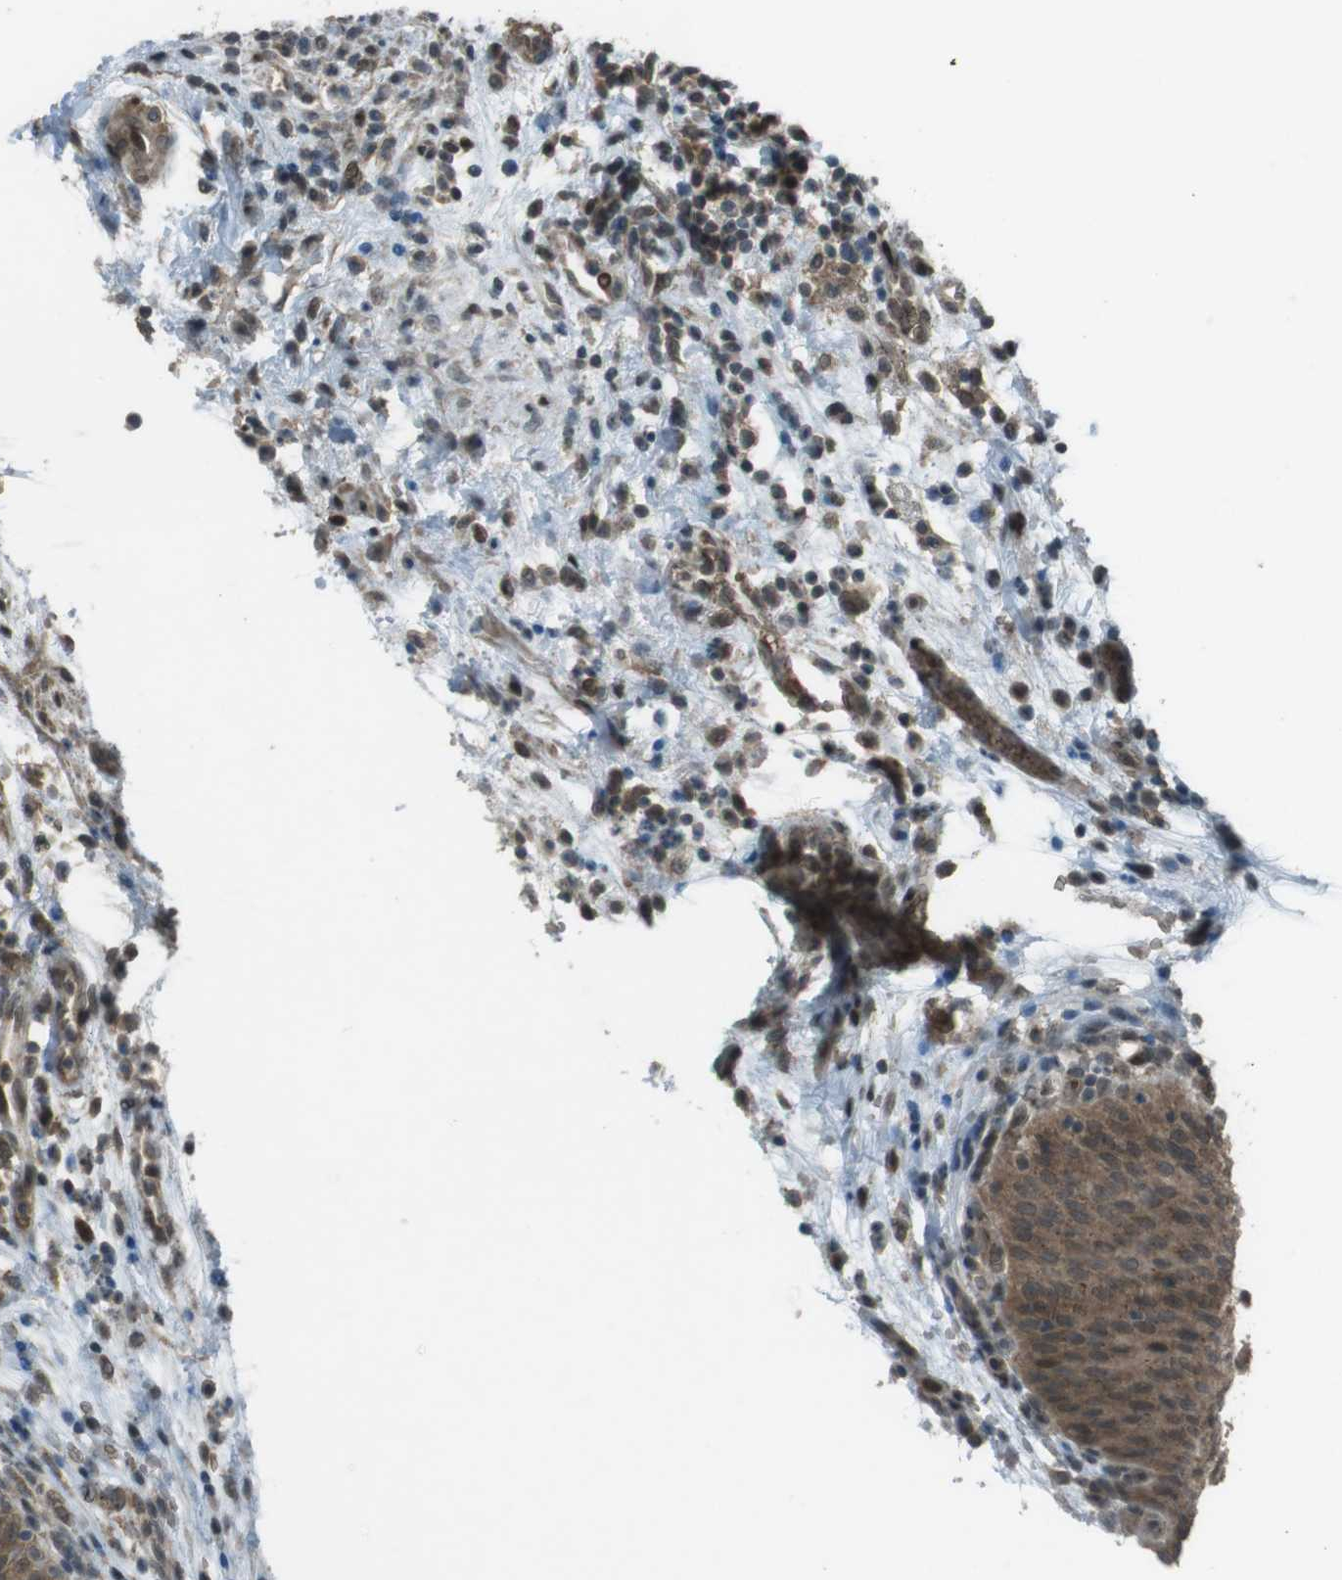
{"staining": {"intensity": "moderate", "quantity": ">75%", "location": "cytoplasmic/membranous,nuclear"}, "tissue": "urinary bladder", "cell_type": "Urothelial cells", "image_type": "normal", "snomed": [{"axis": "morphology", "description": "Normal tissue, NOS"}, {"axis": "morphology", "description": "Dysplasia, NOS"}, {"axis": "topography", "description": "Urinary bladder"}], "caption": "A brown stain highlights moderate cytoplasmic/membranous,nuclear positivity of a protein in urothelial cells of unremarkable human urinary bladder.", "gene": "SLITRK5", "patient": {"sex": "male", "age": 35}}